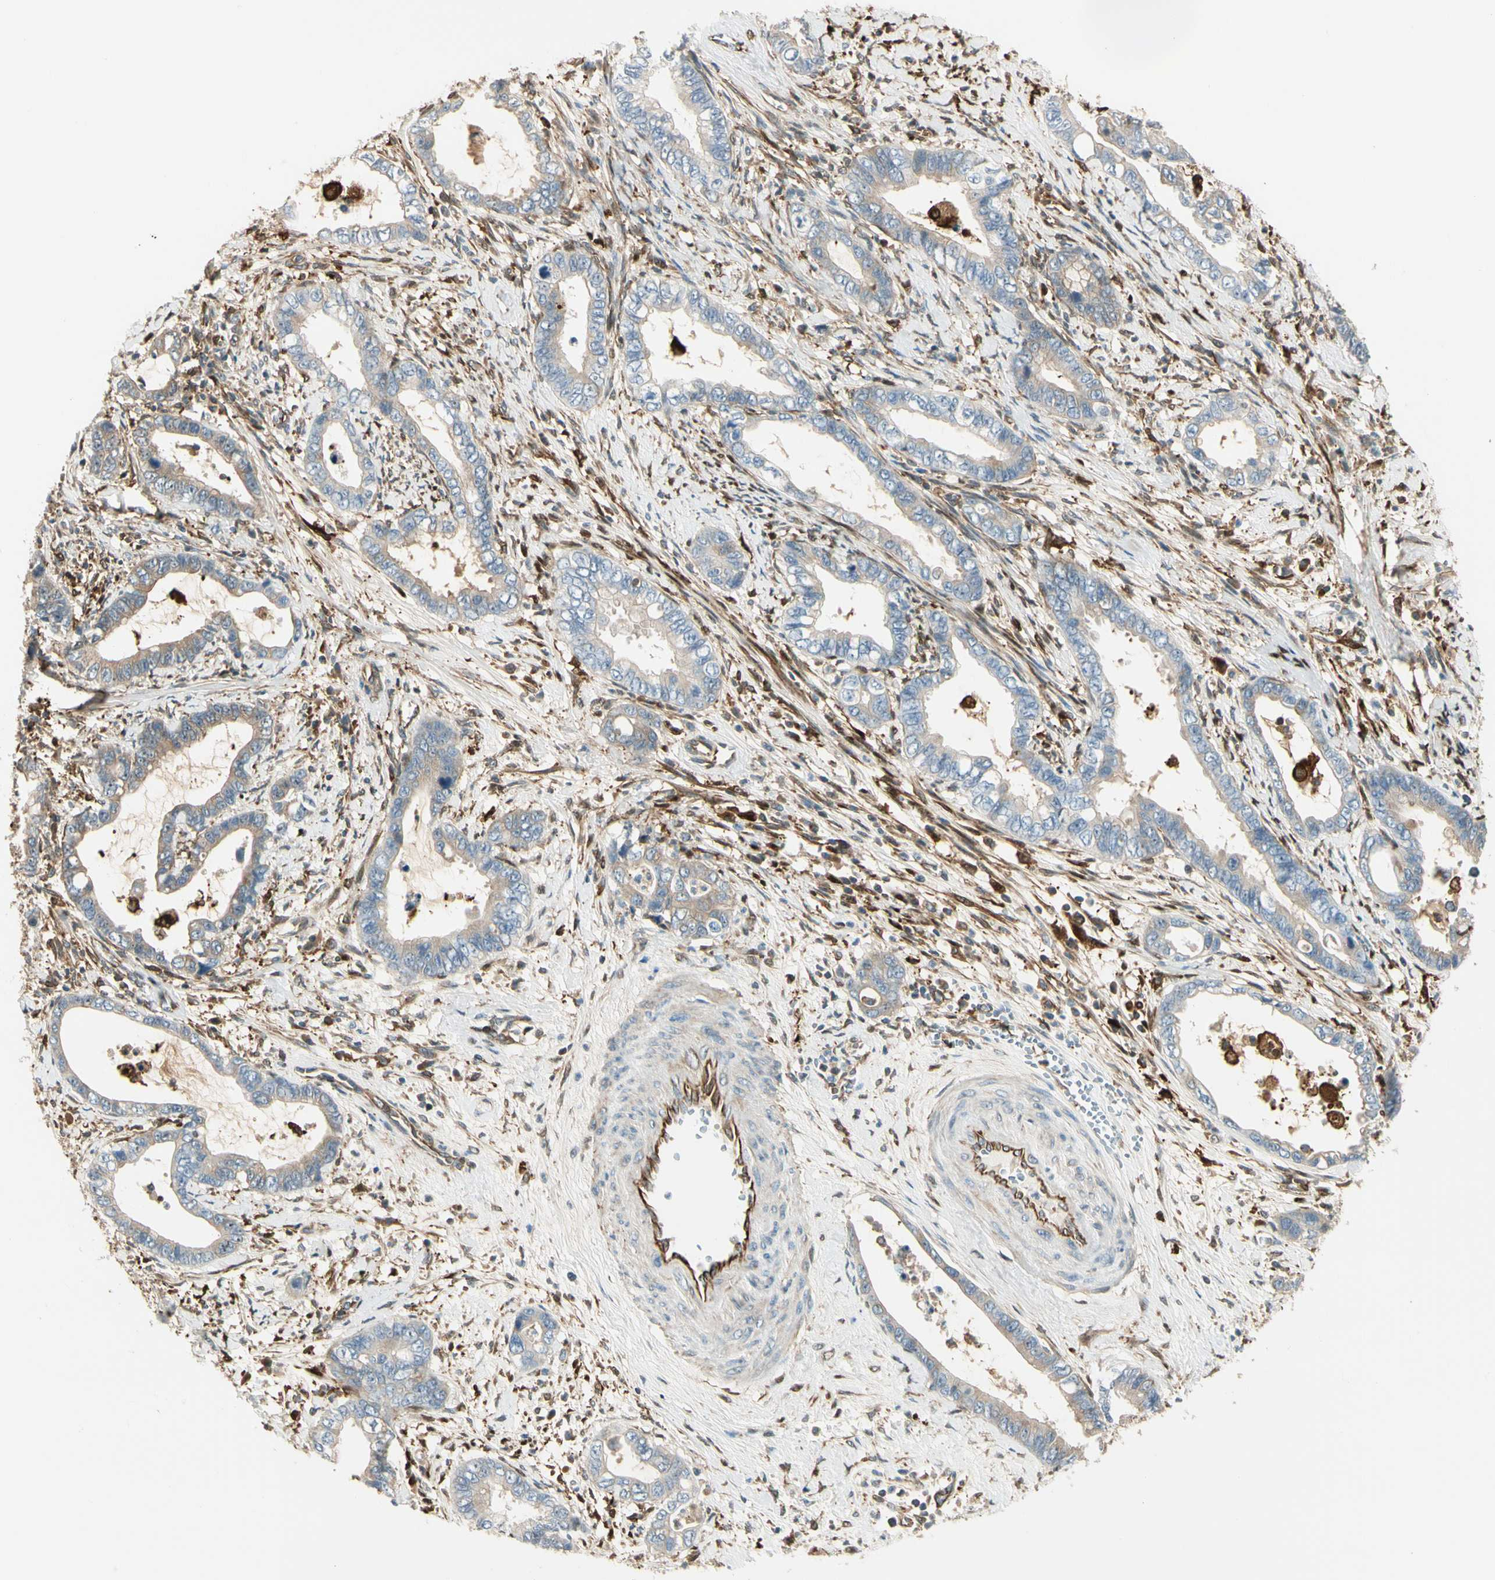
{"staining": {"intensity": "moderate", "quantity": "25%-75%", "location": "cytoplasmic/membranous"}, "tissue": "cervical cancer", "cell_type": "Tumor cells", "image_type": "cancer", "snomed": [{"axis": "morphology", "description": "Adenocarcinoma, NOS"}, {"axis": "topography", "description": "Cervix"}], "caption": "High-magnification brightfield microscopy of adenocarcinoma (cervical) stained with DAB (brown) and counterstained with hematoxylin (blue). tumor cells exhibit moderate cytoplasmic/membranous expression is present in about25%-75% of cells.", "gene": "FTH1", "patient": {"sex": "female", "age": 44}}